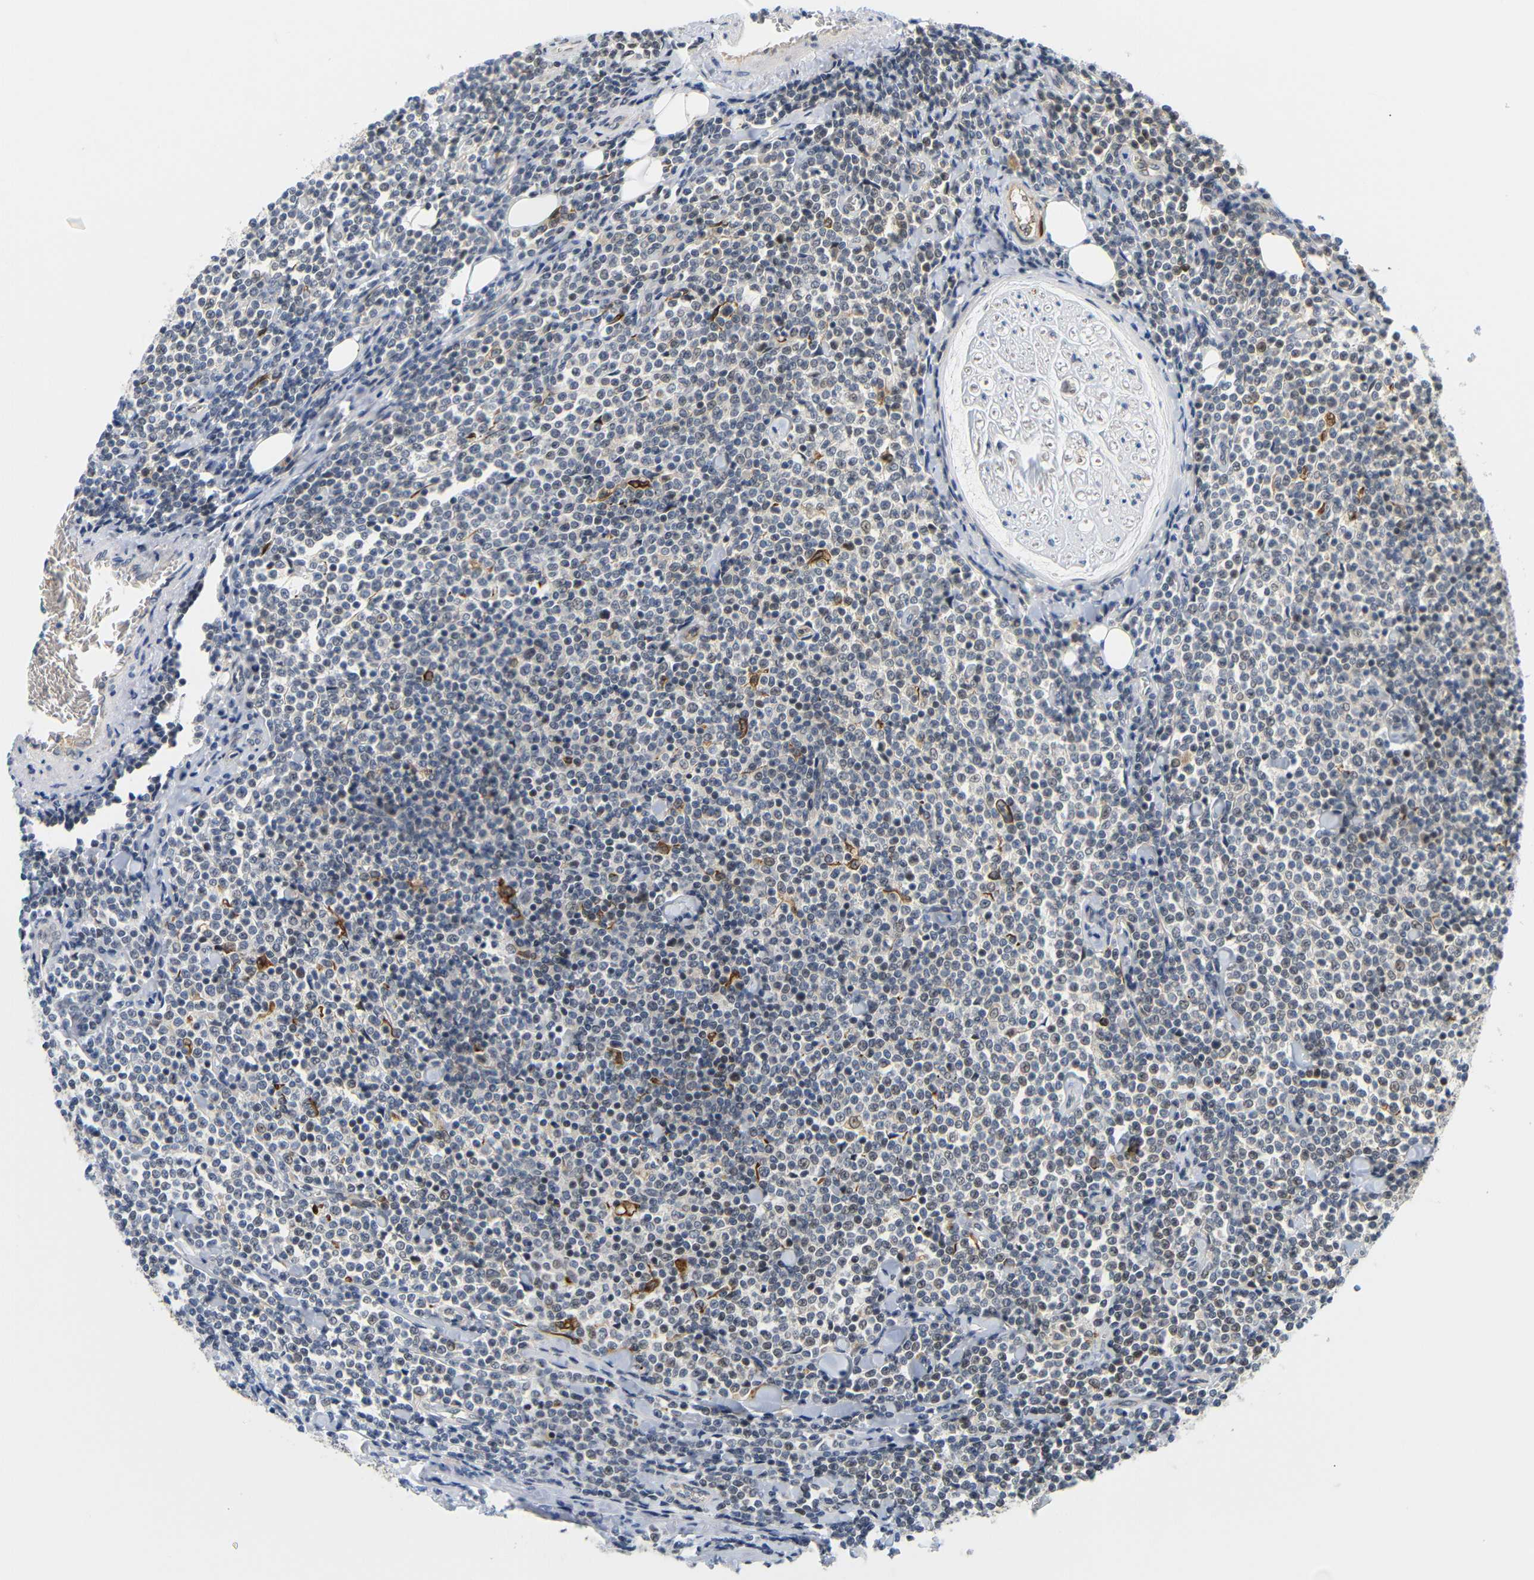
{"staining": {"intensity": "moderate", "quantity": "<25%", "location": "cytoplasmic/membranous,nuclear"}, "tissue": "lymphoma", "cell_type": "Tumor cells", "image_type": "cancer", "snomed": [{"axis": "morphology", "description": "Malignant lymphoma, non-Hodgkin's type, Low grade"}, {"axis": "topography", "description": "Soft tissue"}], "caption": "Lymphoma stained with a protein marker exhibits moderate staining in tumor cells.", "gene": "GJA5", "patient": {"sex": "male", "age": 92}}